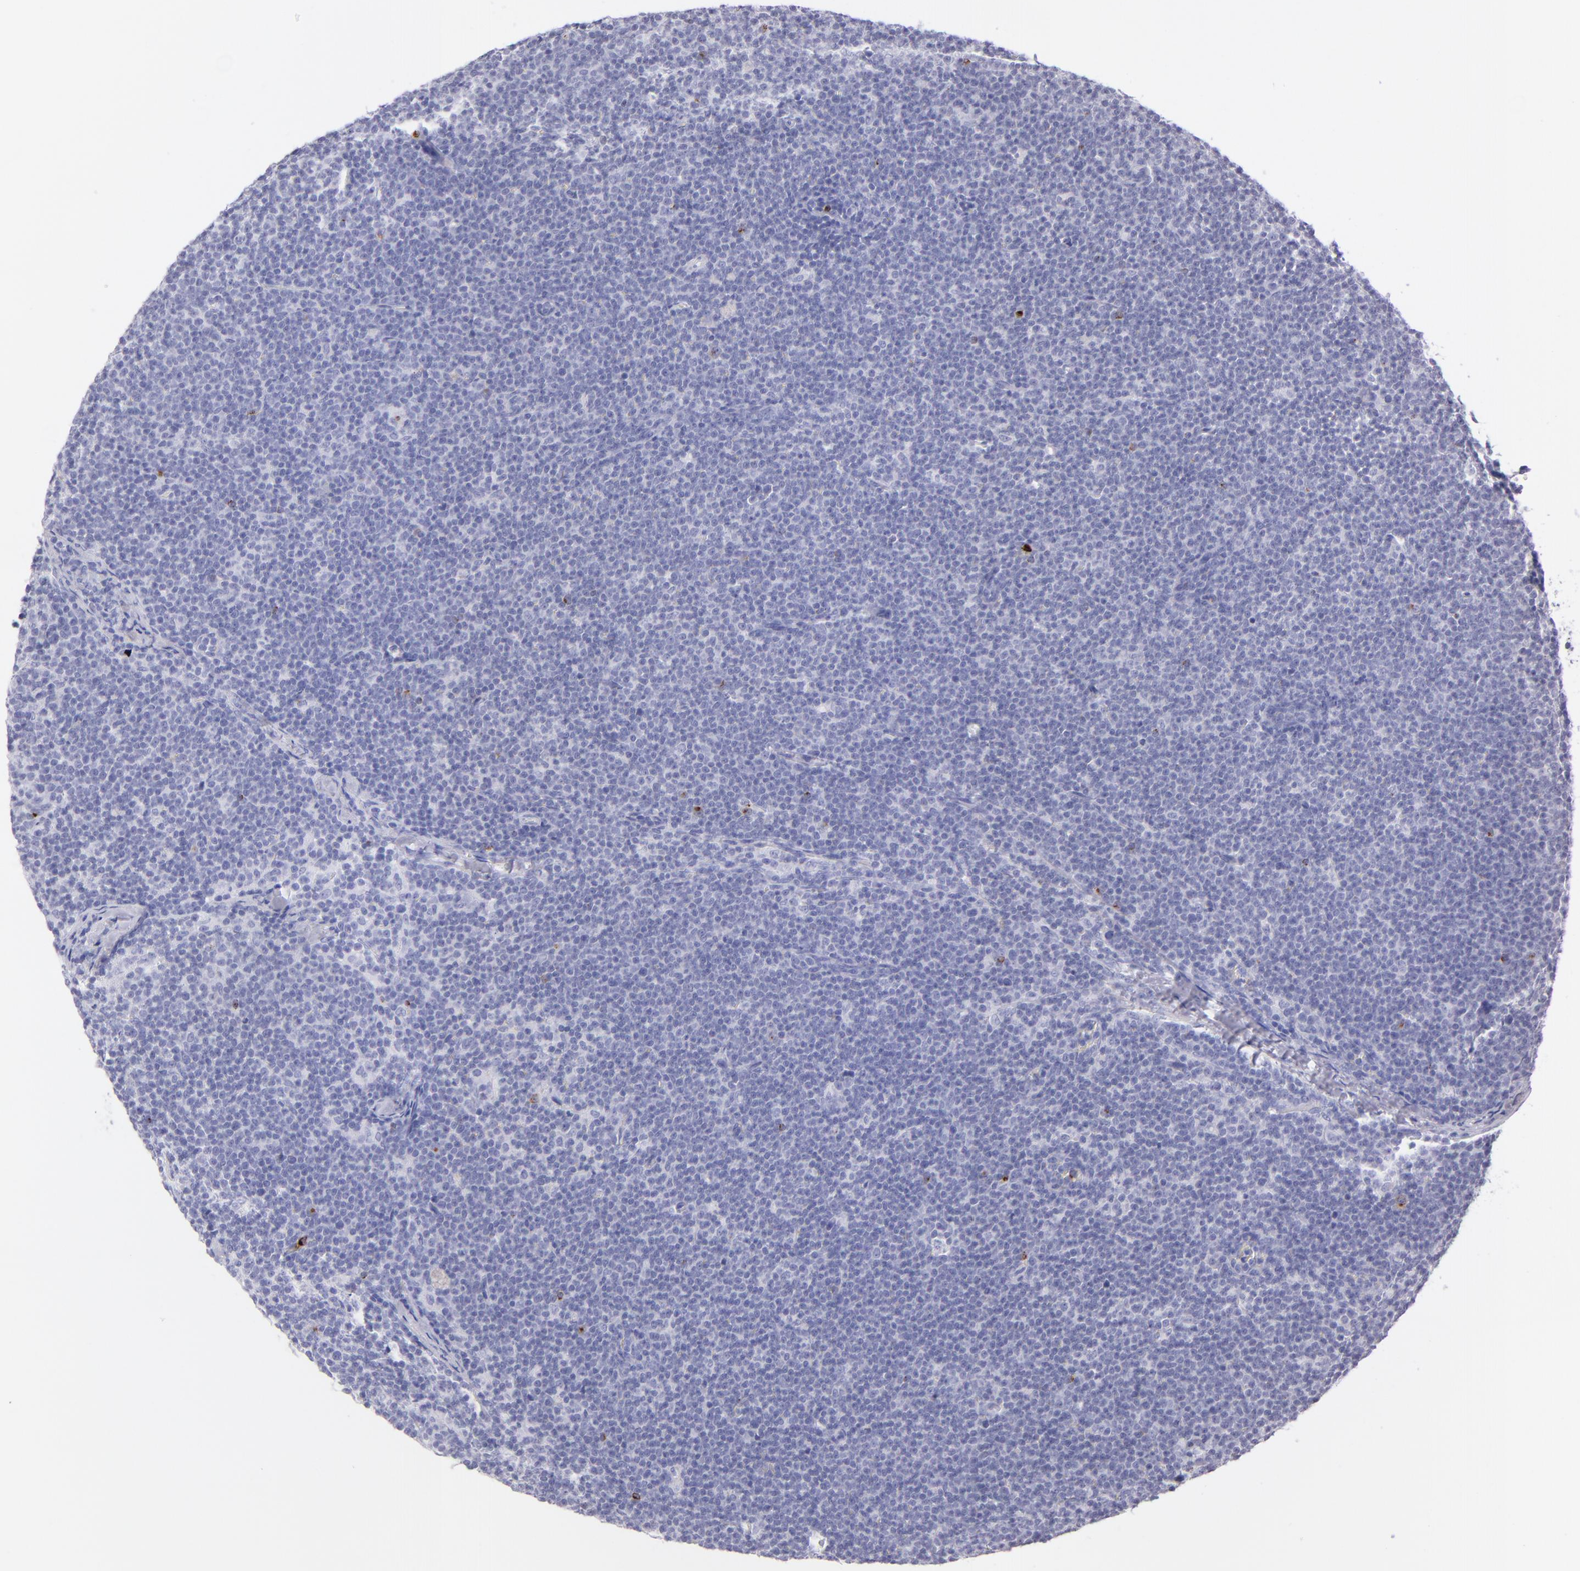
{"staining": {"intensity": "negative", "quantity": "none", "location": "none"}, "tissue": "lymphoma", "cell_type": "Tumor cells", "image_type": "cancer", "snomed": [{"axis": "morphology", "description": "Malignant lymphoma, non-Hodgkin's type, High grade"}, {"axis": "topography", "description": "Lymph node"}], "caption": "This is an immunohistochemistry (IHC) image of human high-grade malignant lymphoma, non-Hodgkin's type. There is no expression in tumor cells.", "gene": "PRF1", "patient": {"sex": "female", "age": 58}}